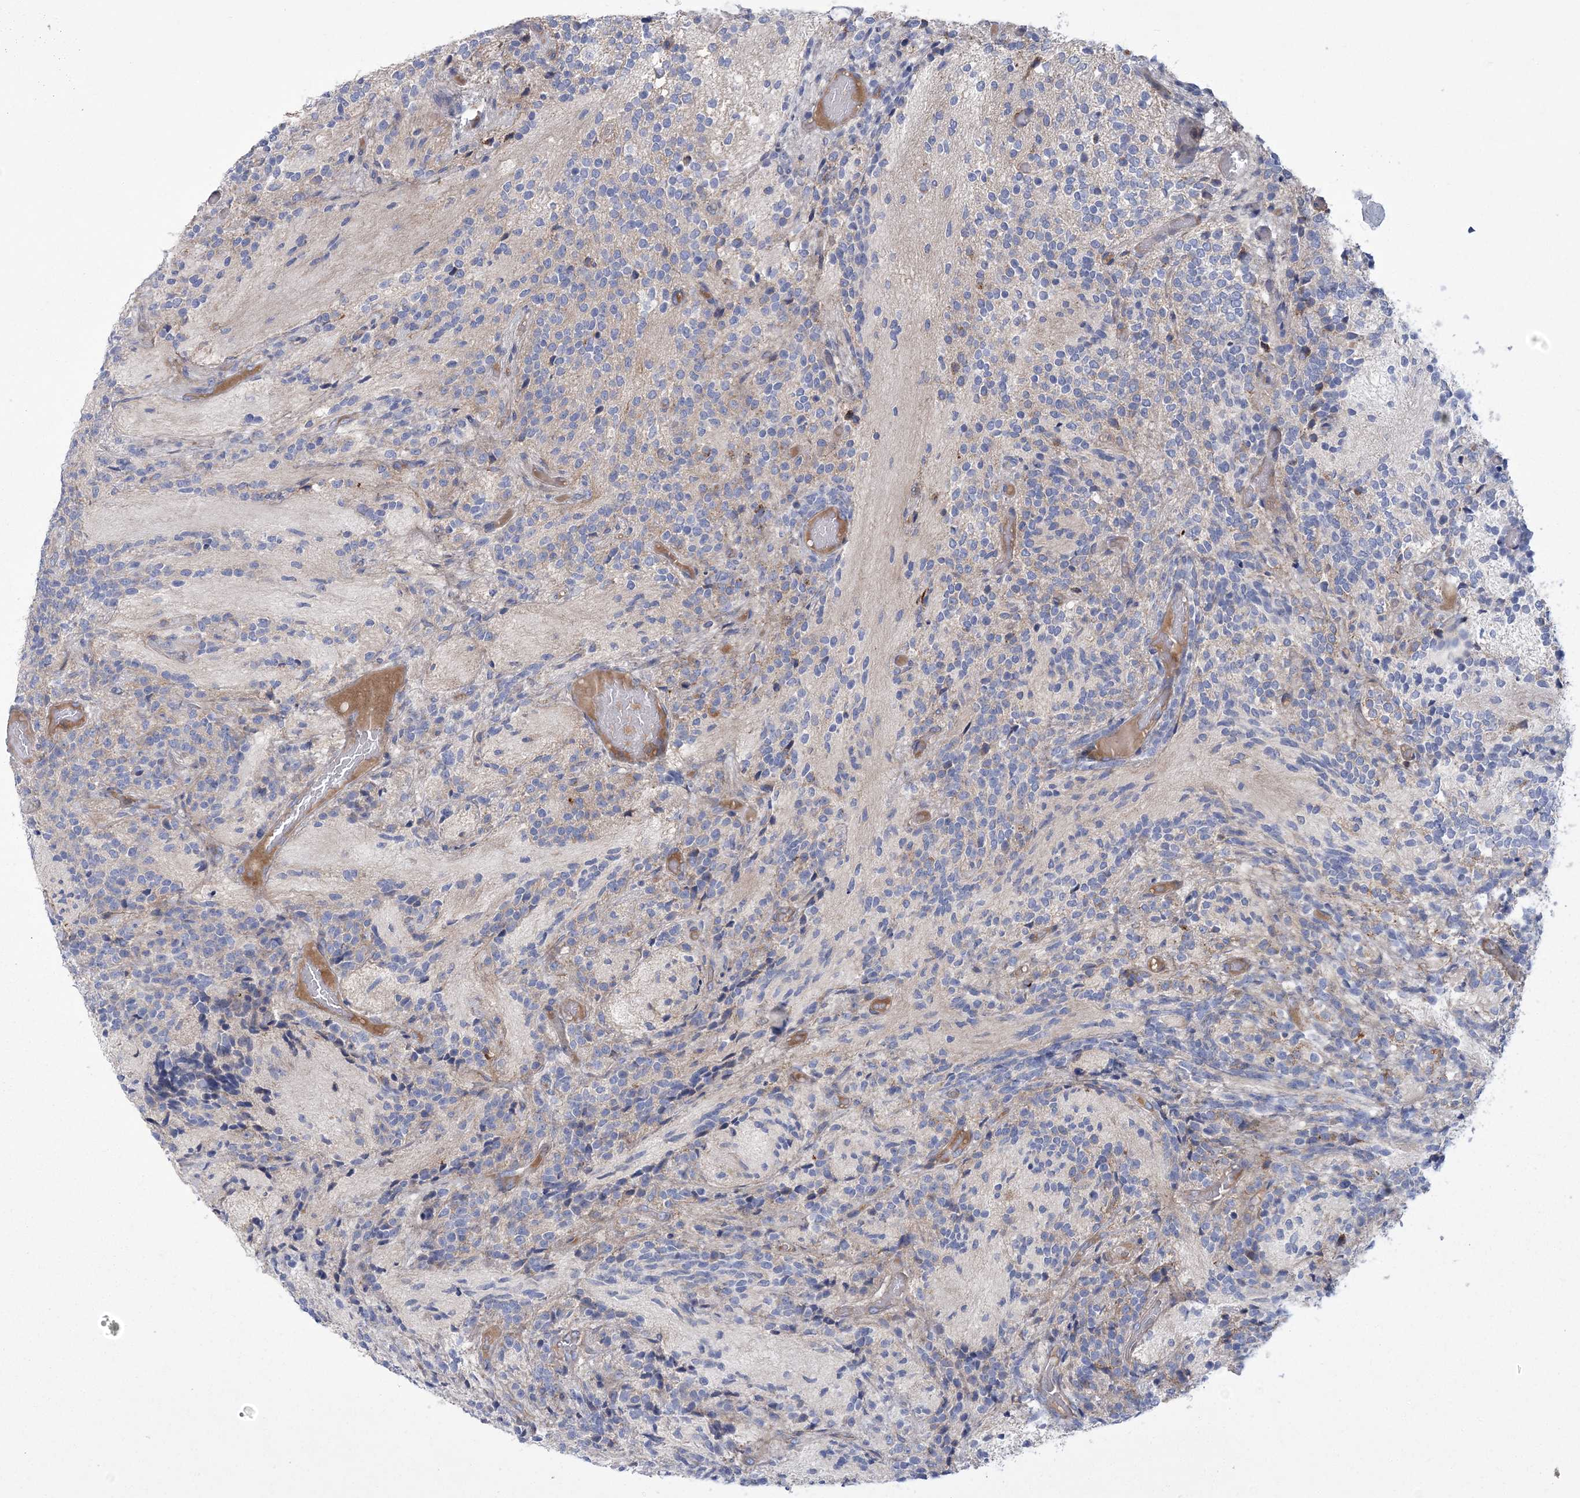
{"staining": {"intensity": "negative", "quantity": "none", "location": "none"}, "tissue": "glioma", "cell_type": "Tumor cells", "image_type": "cancer", "snomed": [{"axis": "morphology", "description": "Glioma, malignant, Low grade"}, {"axis": "topography", "description": "Brain"}], "caption": "Tumor cells are negative for protein expression in human malignant glioma (low-grade).", "gene": "ARSJ", "patient": {"sex": "female", "age": 1}}